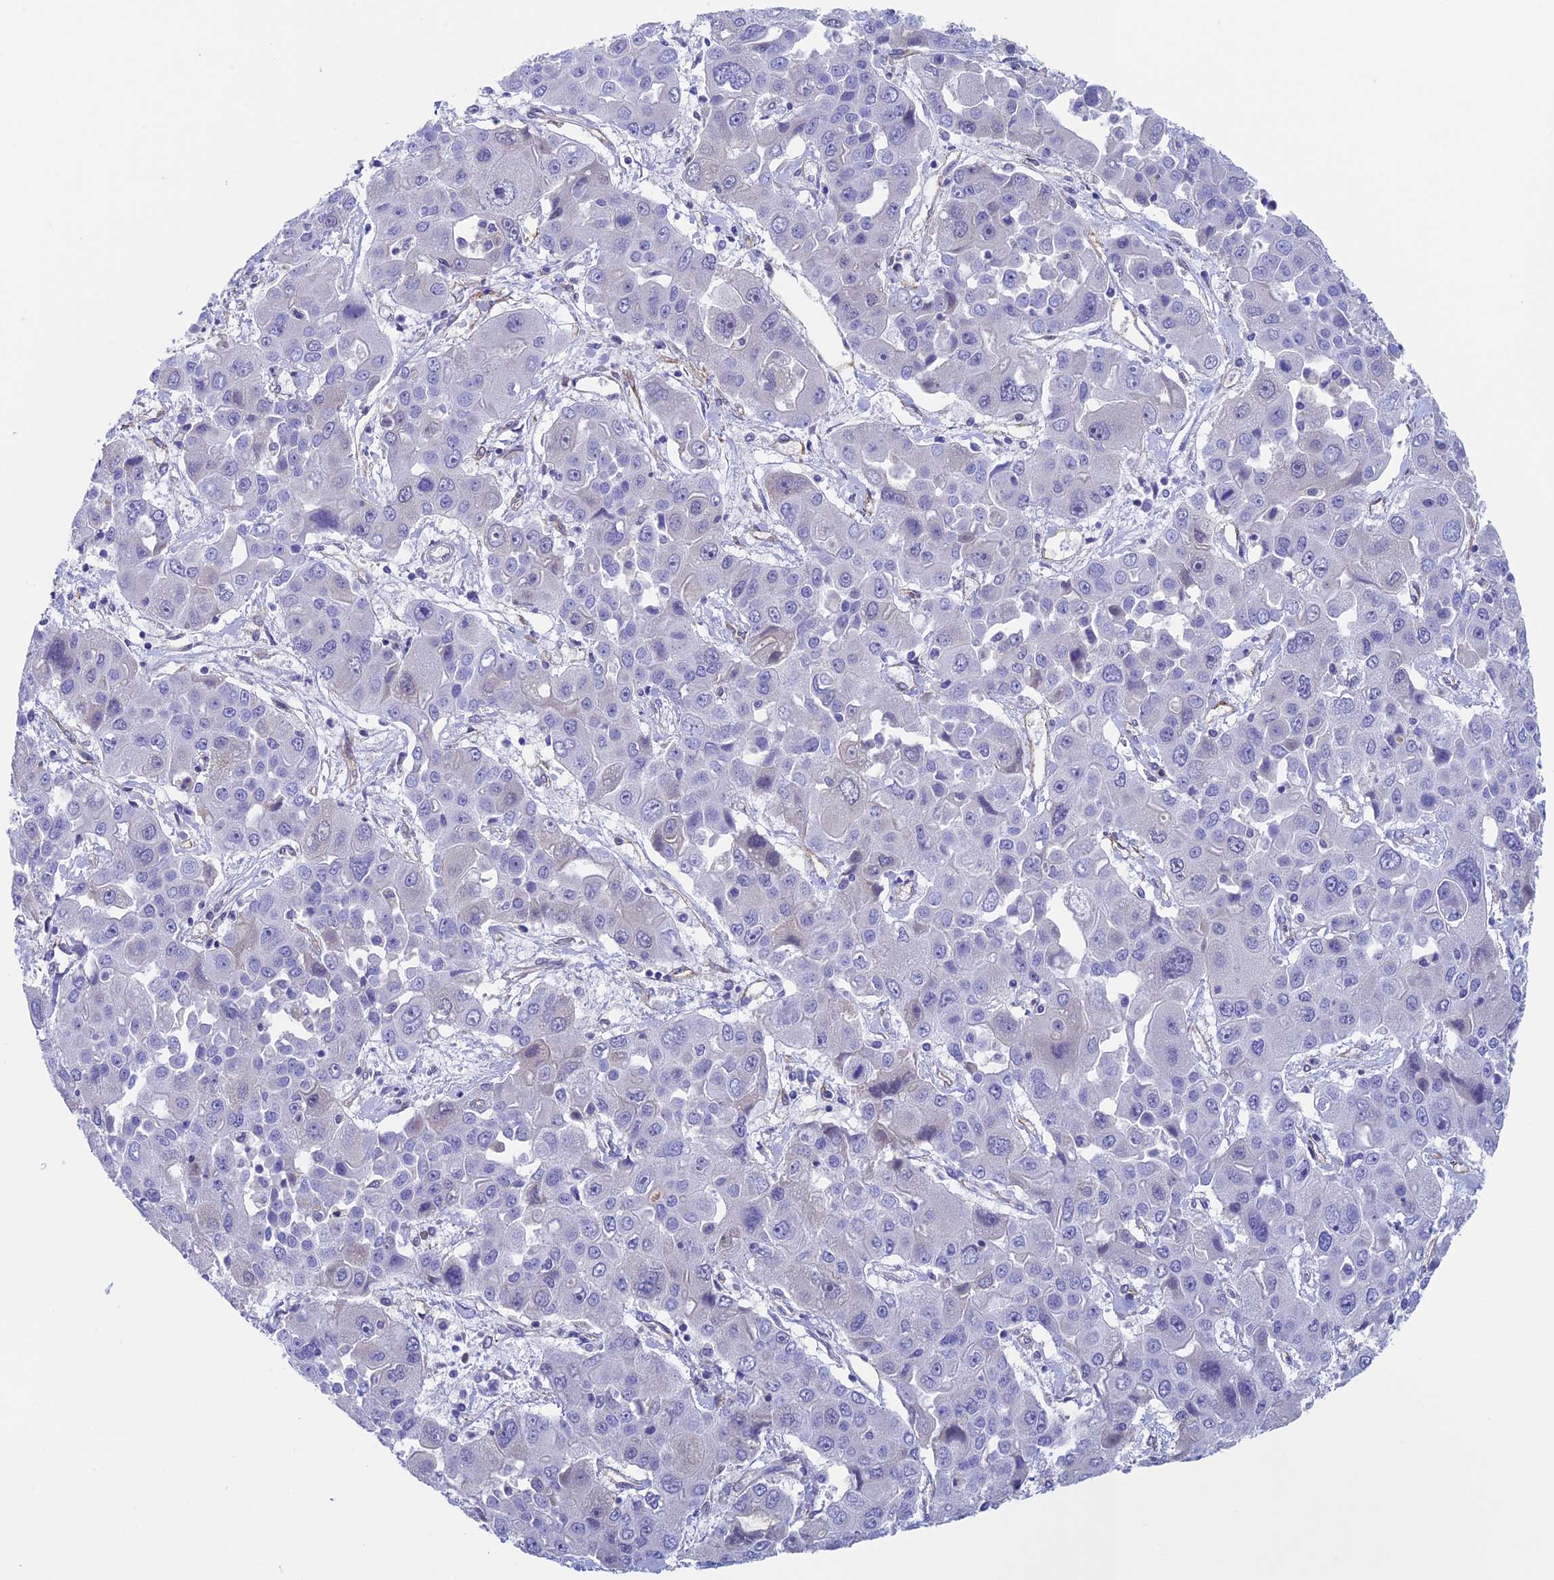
{"staining": {"intensity": "negative", "quantity": "none", "location": "none"}, "tissue": "liver cancer", "cell_type": "Tumor cells", "image_type": "cancer", "snomed": [{"axis": "morphology", "description": "Cholangiocarcinoma"}, {"axis": "topography", "description": "Liver"}], "caption": "DAB (3,3'-diaminobenzidine) immunohistochemical staining of human liver cholangiocarcinoma exhibits no significant staining in tumor cells.", "gene": "INSYN1", "patient": {"sex": "male", "age": 67}}